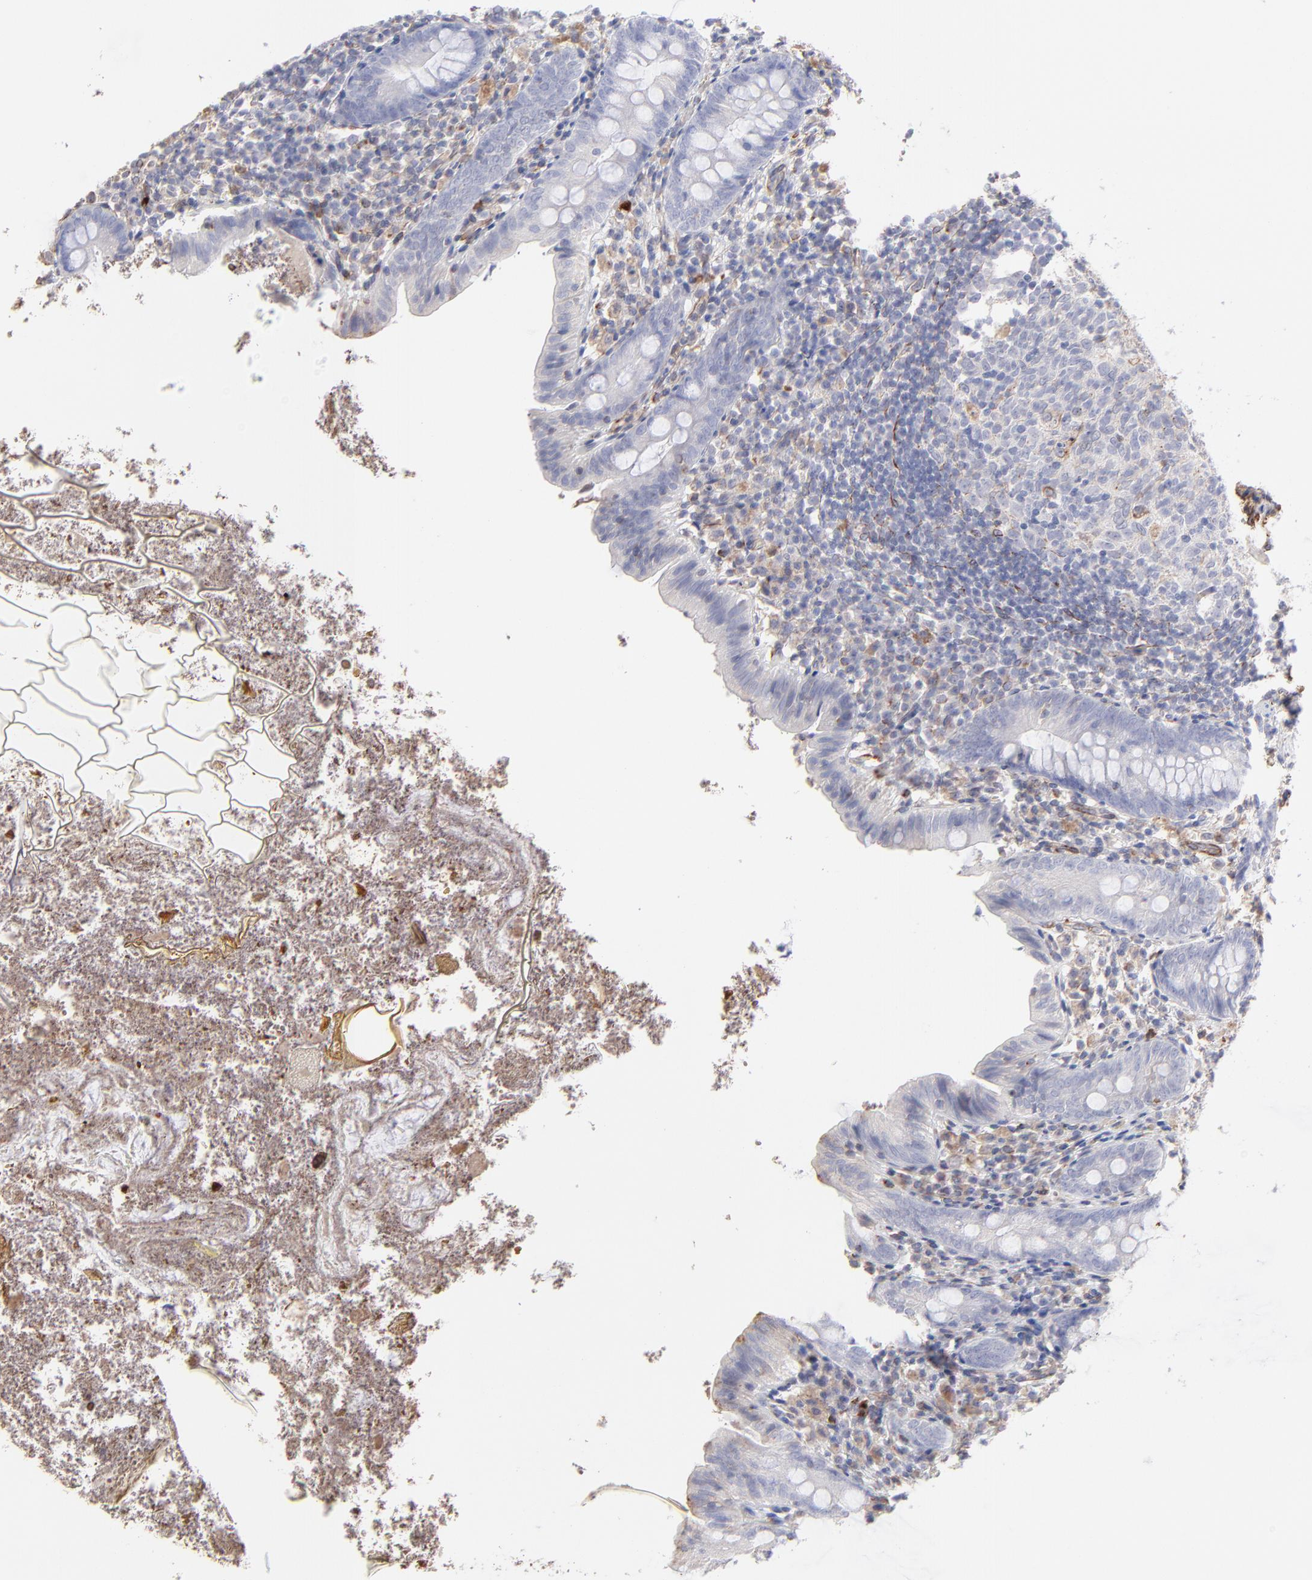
{"staining": {"intensity": "negative", "quantity": "none", "location": "none"}, "tissue": "appendix", "cell_type": "Glandular cells", "image_type": "normal", "snomed": [{"axis": "morphology", "description": "Normal tissue, NOS"}, {"axis": "topography", "description": "Appendix"}], "caption": "Unremarkable appendix was stained to show a protein in brown. There is no significant positivity in glandular cells. Nuclei are stained in blue.", "gene": "COX8C", "patient": {"sex": "female", "age": 10}}